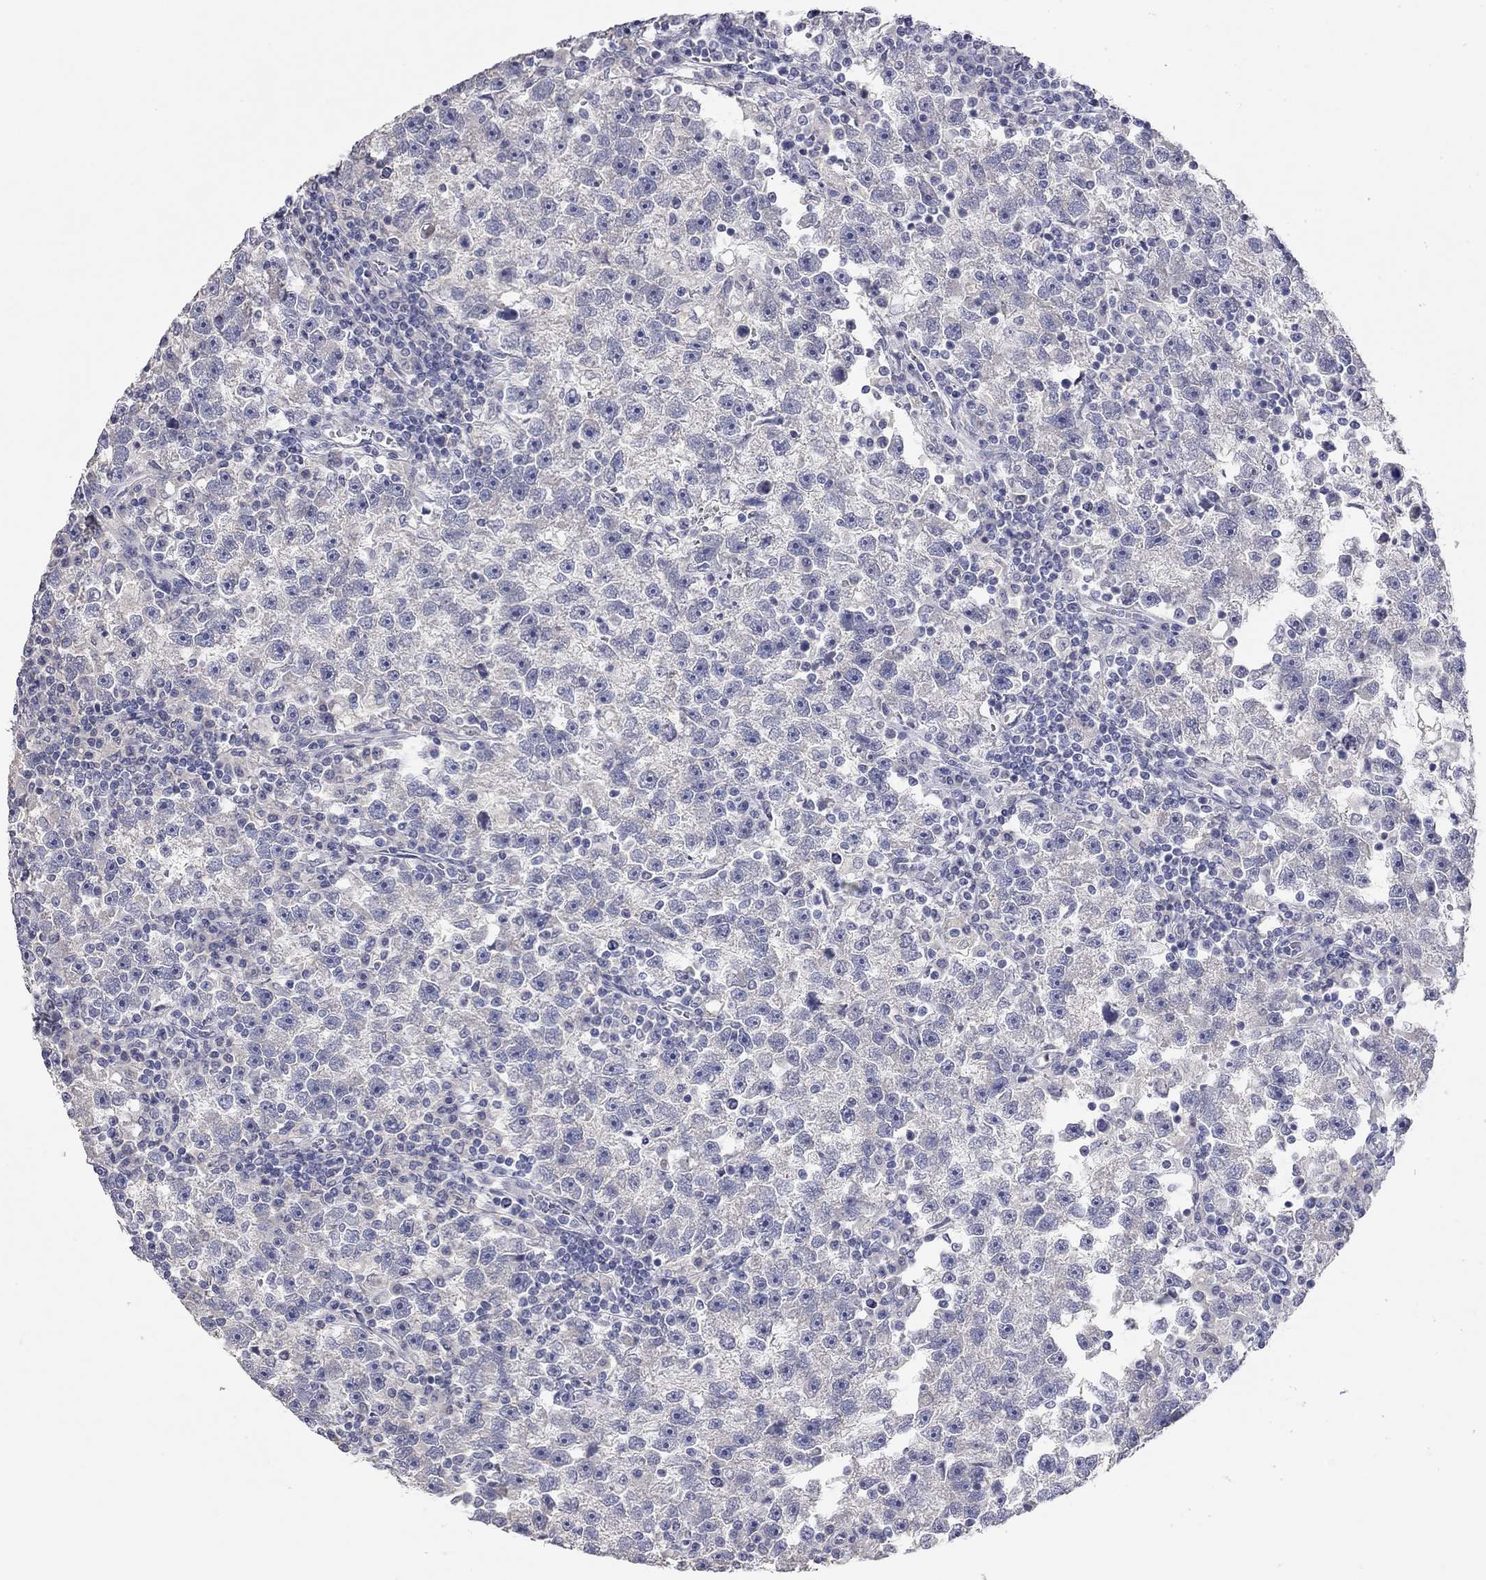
{"staining": {"intensity": "negative", "quantity": "none", "location": "none"}, "tissue": "testis cancer", "cell_type": "Tumor cells", "image_type": "cancer", "snomed": [{"axis": "morphology", "description": "Seminoma, NOS"}, {"axis": "topography", "description": "Testis"}], "caption": "This is a image of immunohistochemistry (IHC) staining of testis cancer, which shows no staining in tumor cells. (DAB (3,3'-diaminobenzidine) immunohistochemistry (IHC) with hematoxylin counter stain).", "gene": "PAPSS2", "patient": {"sex": "male", "age": 47}}